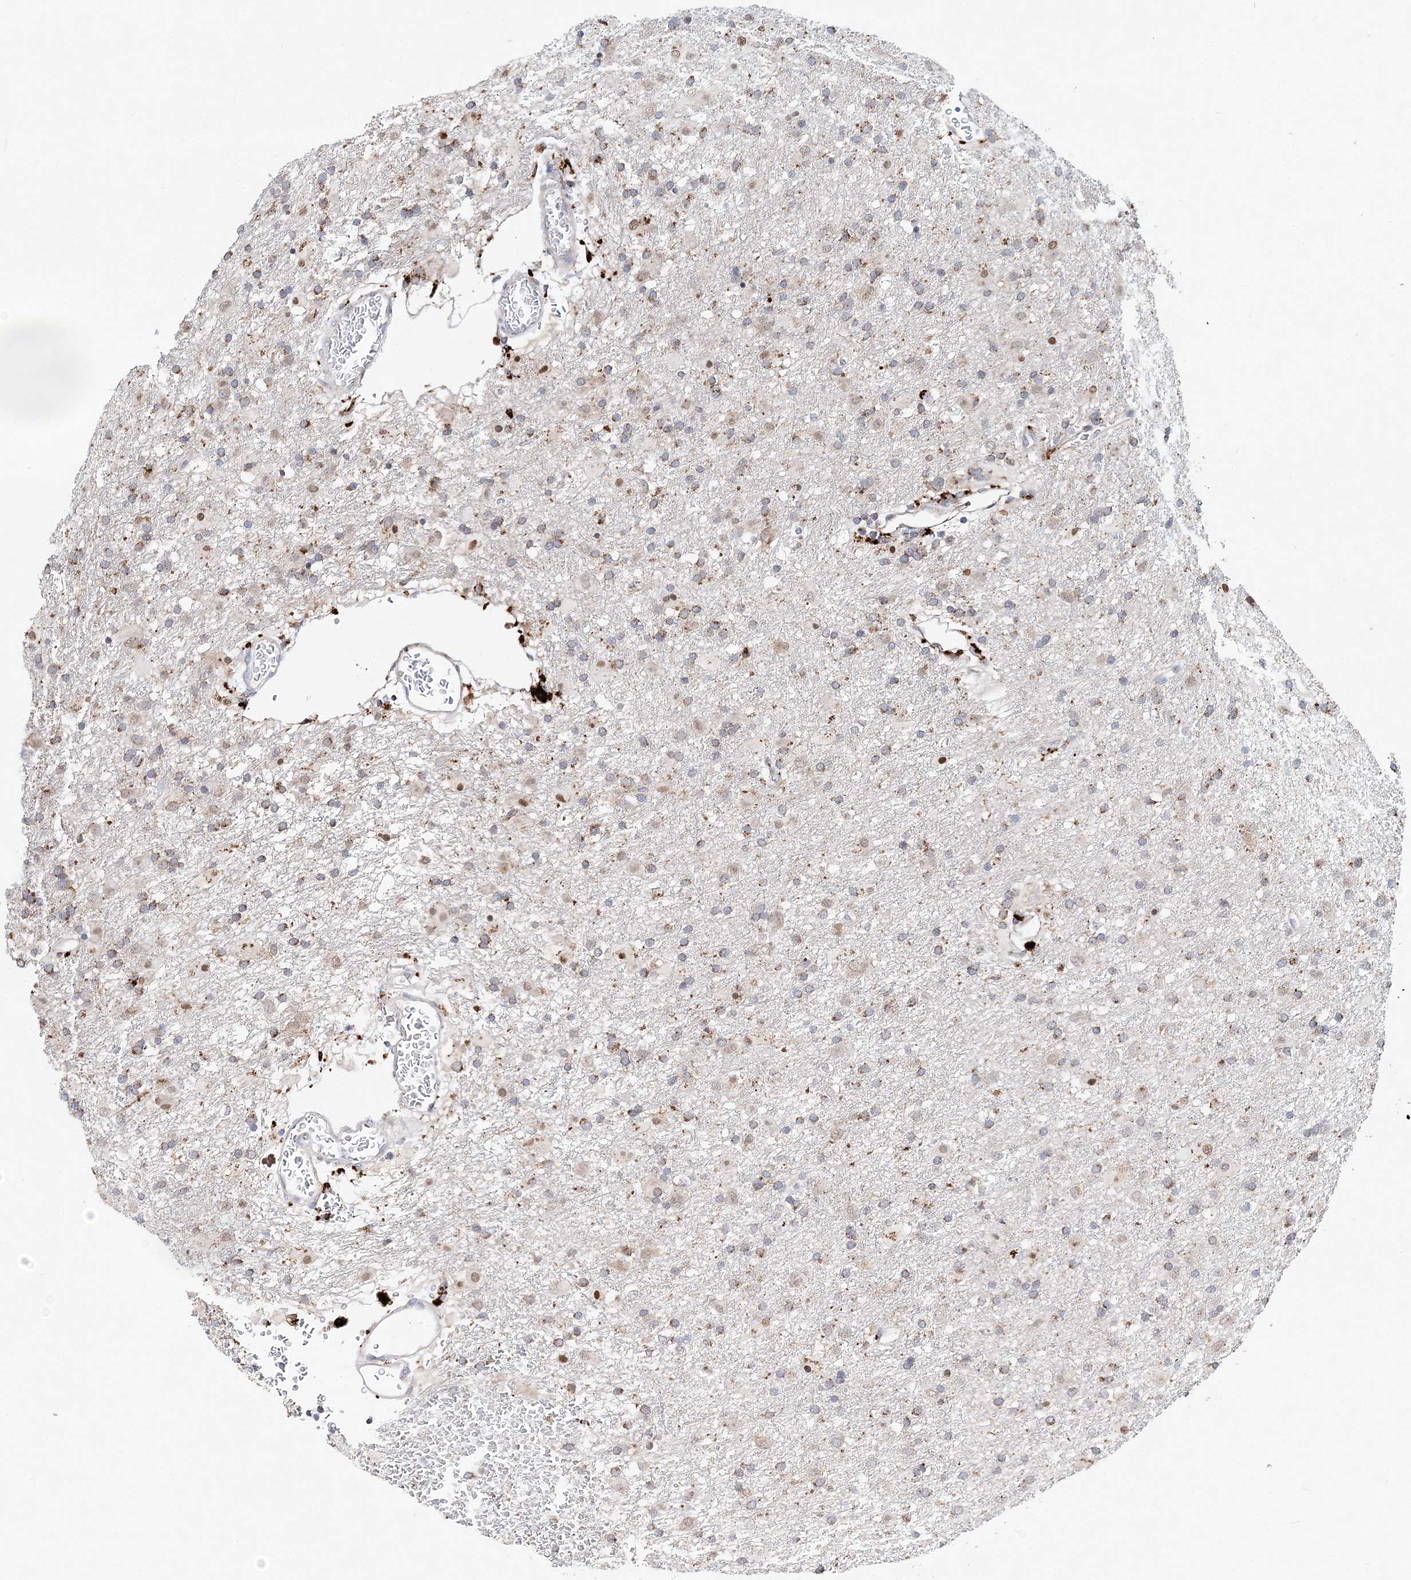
{"staining": {"intensity": "moderate", "quantity": ">75%", "location": "cytoplasmic/membranous"}, "tissue": "glioma", "cell_type": "Tumor cells", "image_type": "cancer", "snomed": [{"axis": "morphology", "description": "Glioma, malignant, Low grade"}, {"axis": "topography", "description": "Brain"}], "caption": "Immunohistochemistry (IHC) histopathology image of neoplastic tissue: low-grade glioma (malignant) stained using immunohistochemistry (IHC) demonstrates medium levels of moderate protein expression localized specifically in the cytoplasmic/membranous of tumor cells, appearing as a cytoplasmic/membranous brown color.", "gene": "C3orf38", "patient": {"sex": "male", "age": 65}}